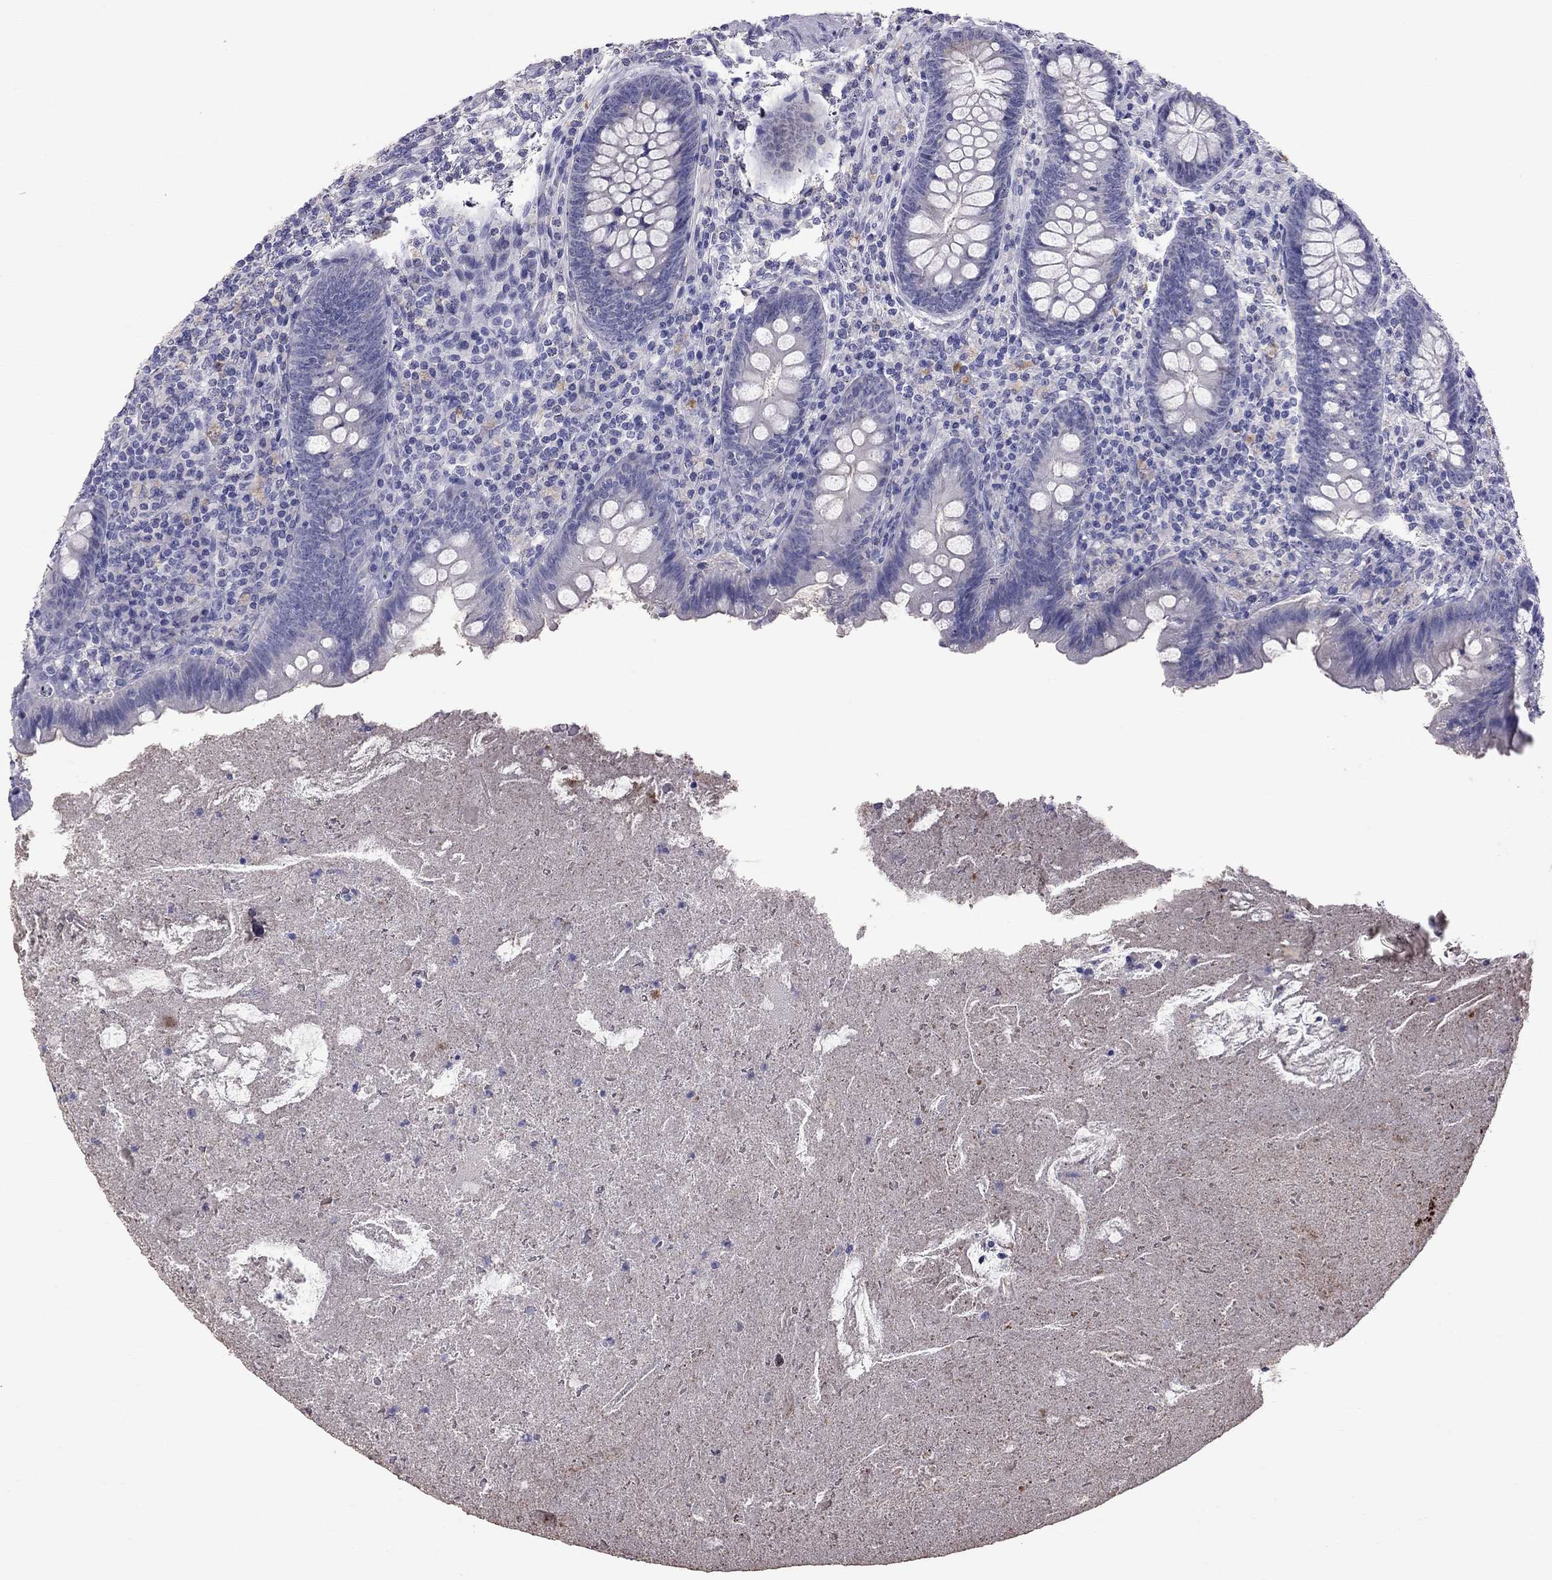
{"staining": {"intensity": "negative", "quantity": "none", "location": "none"}, "tissue": "appendix", "cell_type": "Glandular cells", "image_type": "normal", "snomed": [{"axis": "morphology", "description": "Normal tissue, NOS"}, {"axis": "topography", "description": "Appendix"}], "caption": "IHC image of unremarkable human appendix stained for a protein (brown), which exhibits no staining in glandular cells. Brightfield microscopy of immunohistochemistry (IHC) stained with DAB (3,3'-diaminobenzidine) (brown) and hematoxylin (blue), captured at high magnification.", "gene": "CFAP91", "patient": {"sex": "male", "age": 47}}